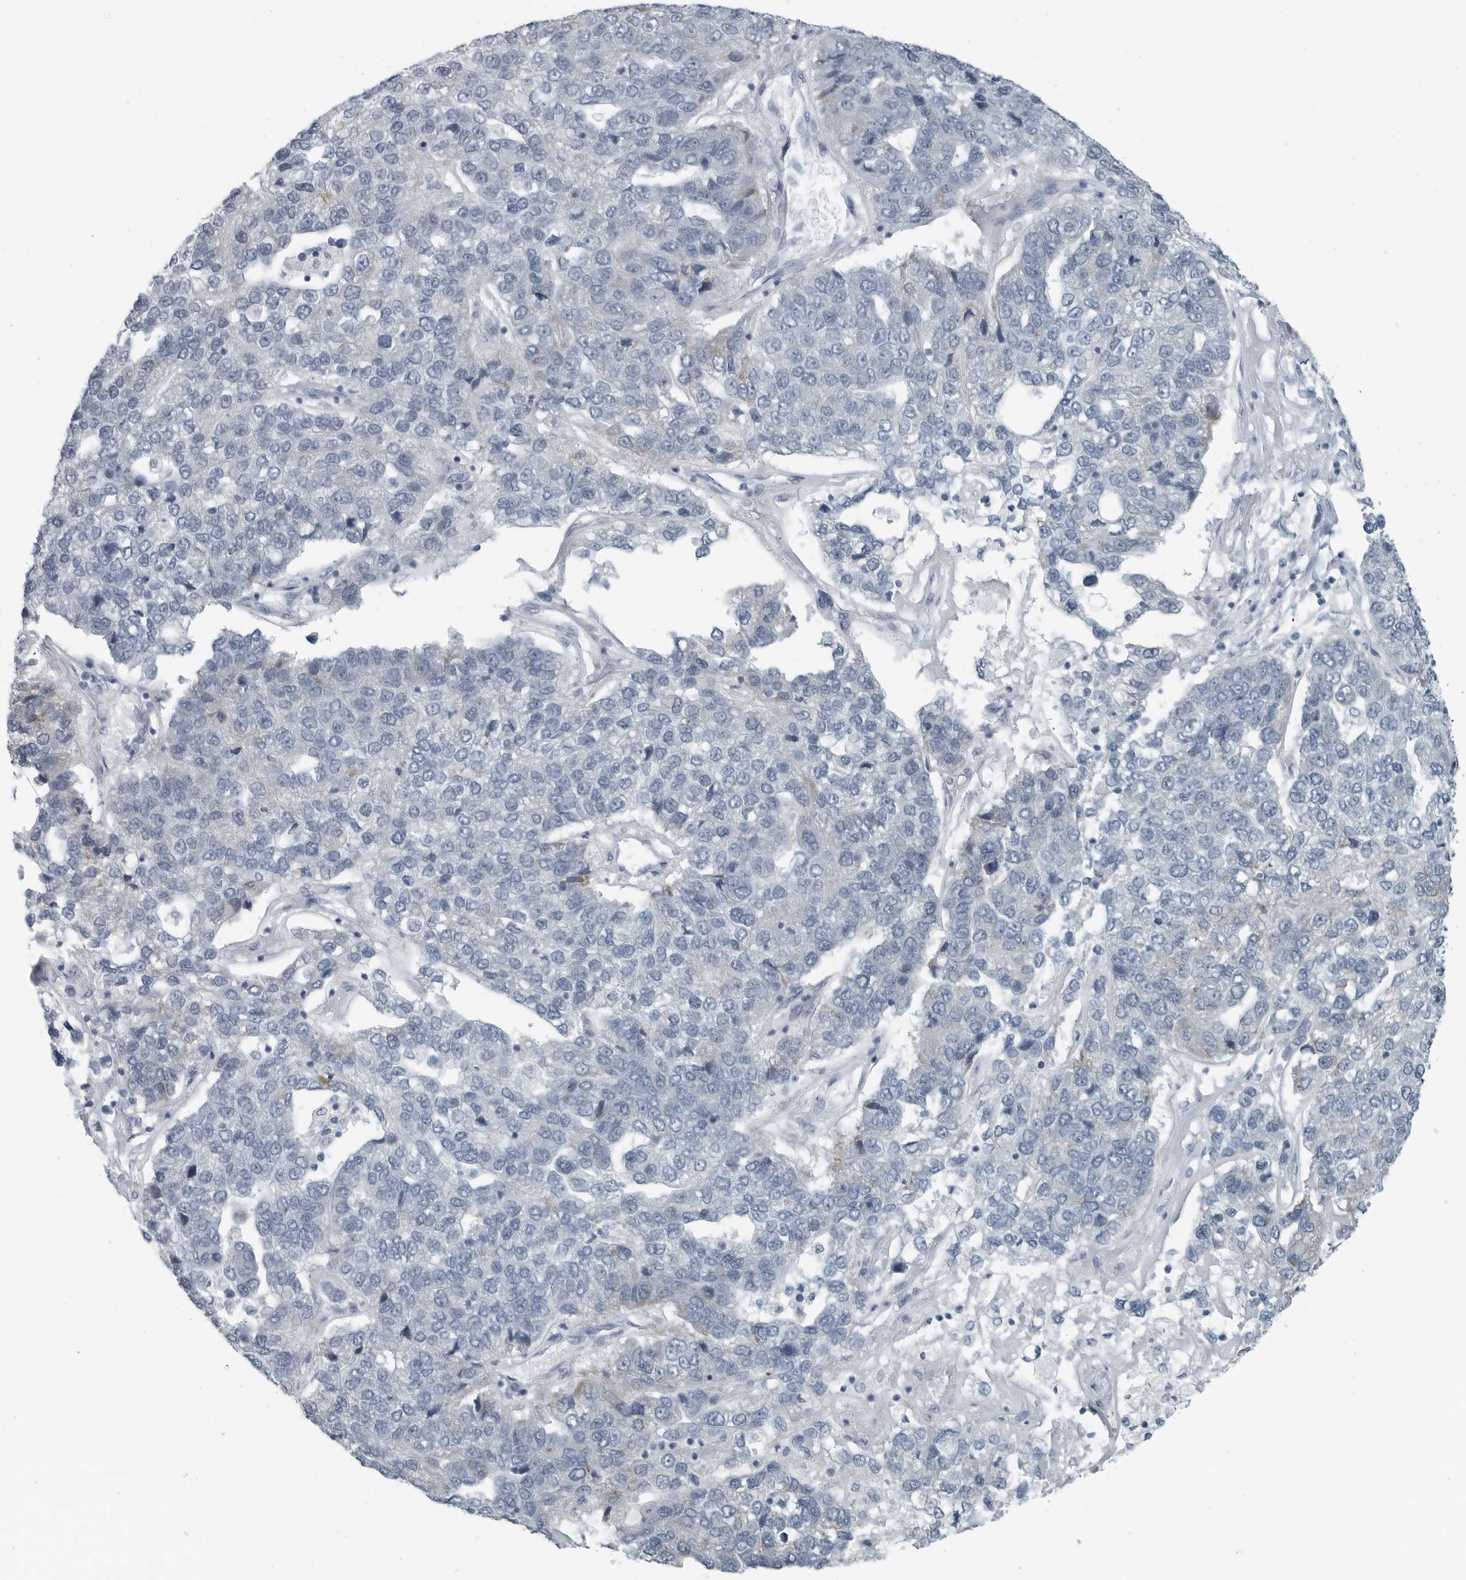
{"staining": {"intensity": "negative", "quantity": "none", "location": "none"}, "tissue": "pancreatic cancer", "cell_type": "Tumor cells", "image_type": "cancer", "snomed": [{"axis": "morphology", "description": "Adenocarcinoma, NOS"}, {"axis": "topography", "description": "Pancreas"}], "caption": "A high-resolution image shows immunohistochemistry (IHC) staining of pancreatic adenocarcinoma, which shows no significant staining in tumor cells. Brightfield microscopy of immunohistochemistry stained with DAB (brown) and hematoxylin (blue), captured at high magnification.", "gene": "ZPBP2", "patient": {"sex": "female", "age": 61}}